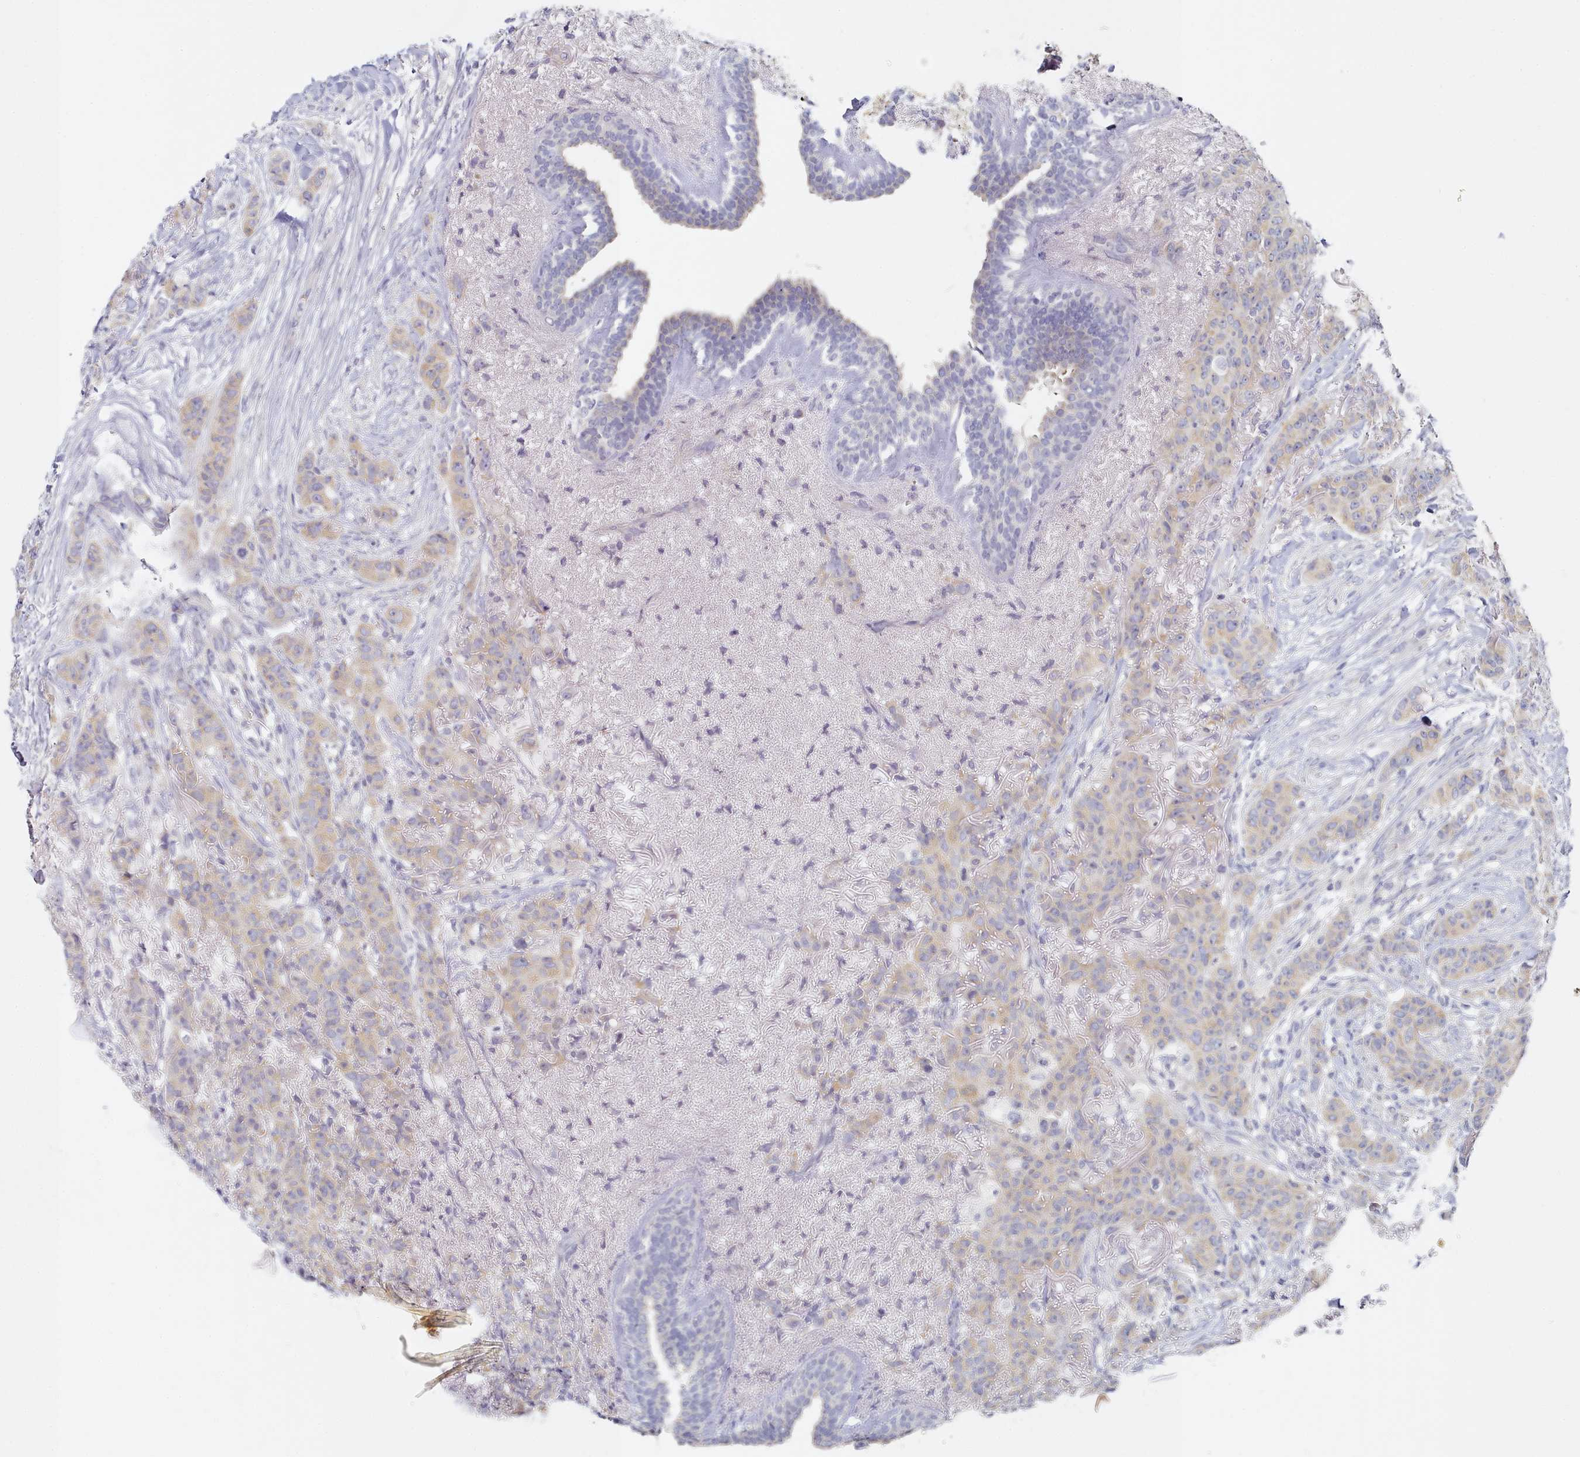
{"staining": {"intensity": "moderate", "quantity": ">75%", "location": "cytoplasmic/membranous"}, "tissue": "breast cancer", "cell_type": "Tumor cells", "image_type": "cancer", "snomed": [{"axis": "morphology", "description": "Duct carcinoma"}, {"axis": "topography", "description": "Breast"}], "caption": "This micrograph demonstrates immunohistochemistry (IHC) staining of human breast infiltrating ductal carcinoma, with medium moderate cytoplasmic/membranous staining in about >75% of tumor cells.", "gene": "TYW1B", "patient": {"sex": "female", "age": 40}}